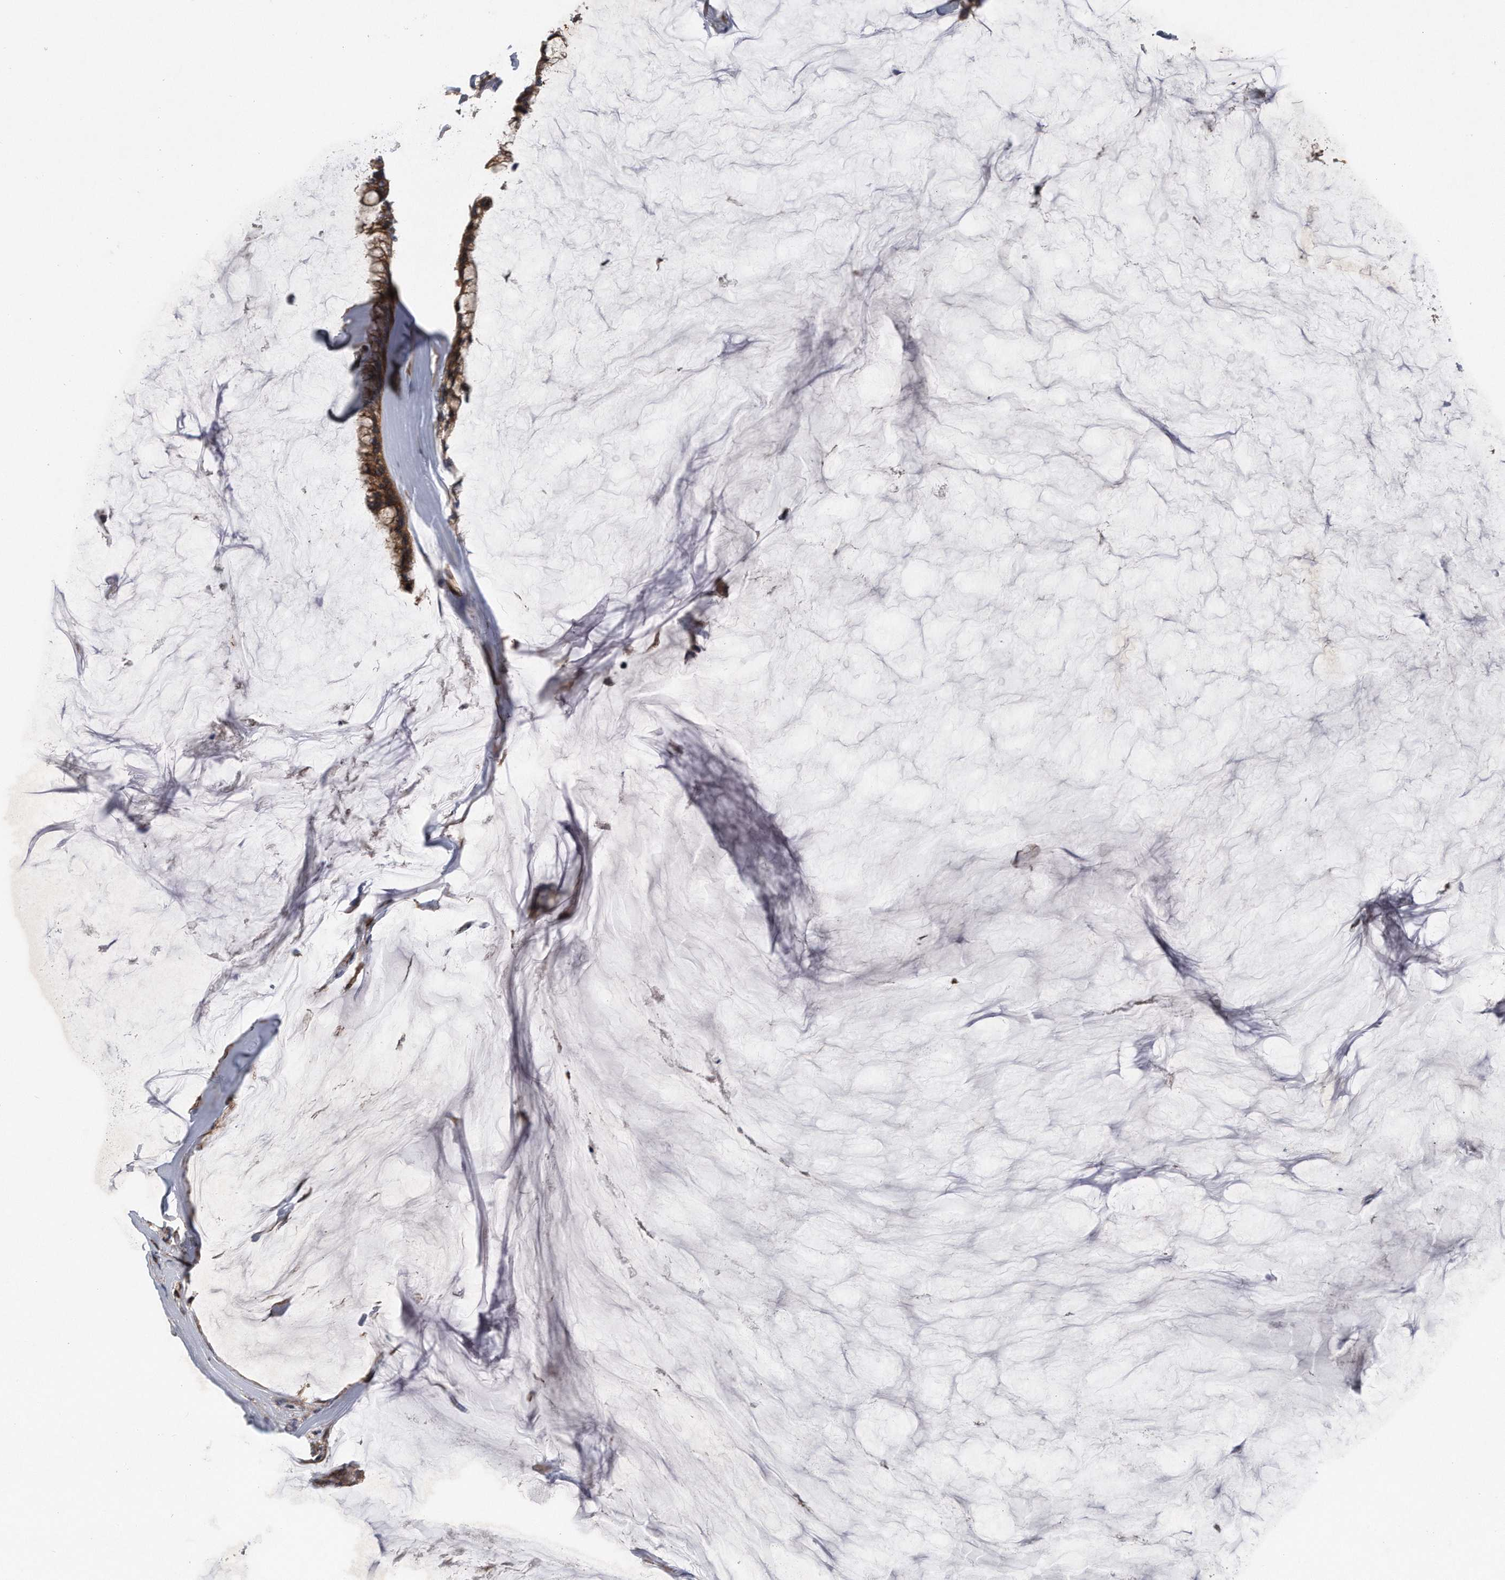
{"staining": {"intensity": "moderate", "quantity": ">75%", "location": "cytoplasmic/membranous"}, "tissue": "ovarian cancer", "cell_type": "Tumor cells", "image_type": "cancer", "snomed": [{"axis": "morphology", "description": "Cystadenocarcinoma, mucinous, NOS"}, {"axis": "topography", "description": "Ovary"}], "caption": "IHC of mucinous cystadenocarcinoma (ovarian) reveals medium levels of moderate cytoplasmic/membranous positivity in about >75% of tumor cells.", "gene": "ALPK2", "patient": {"sex": "female", "age": 39}}